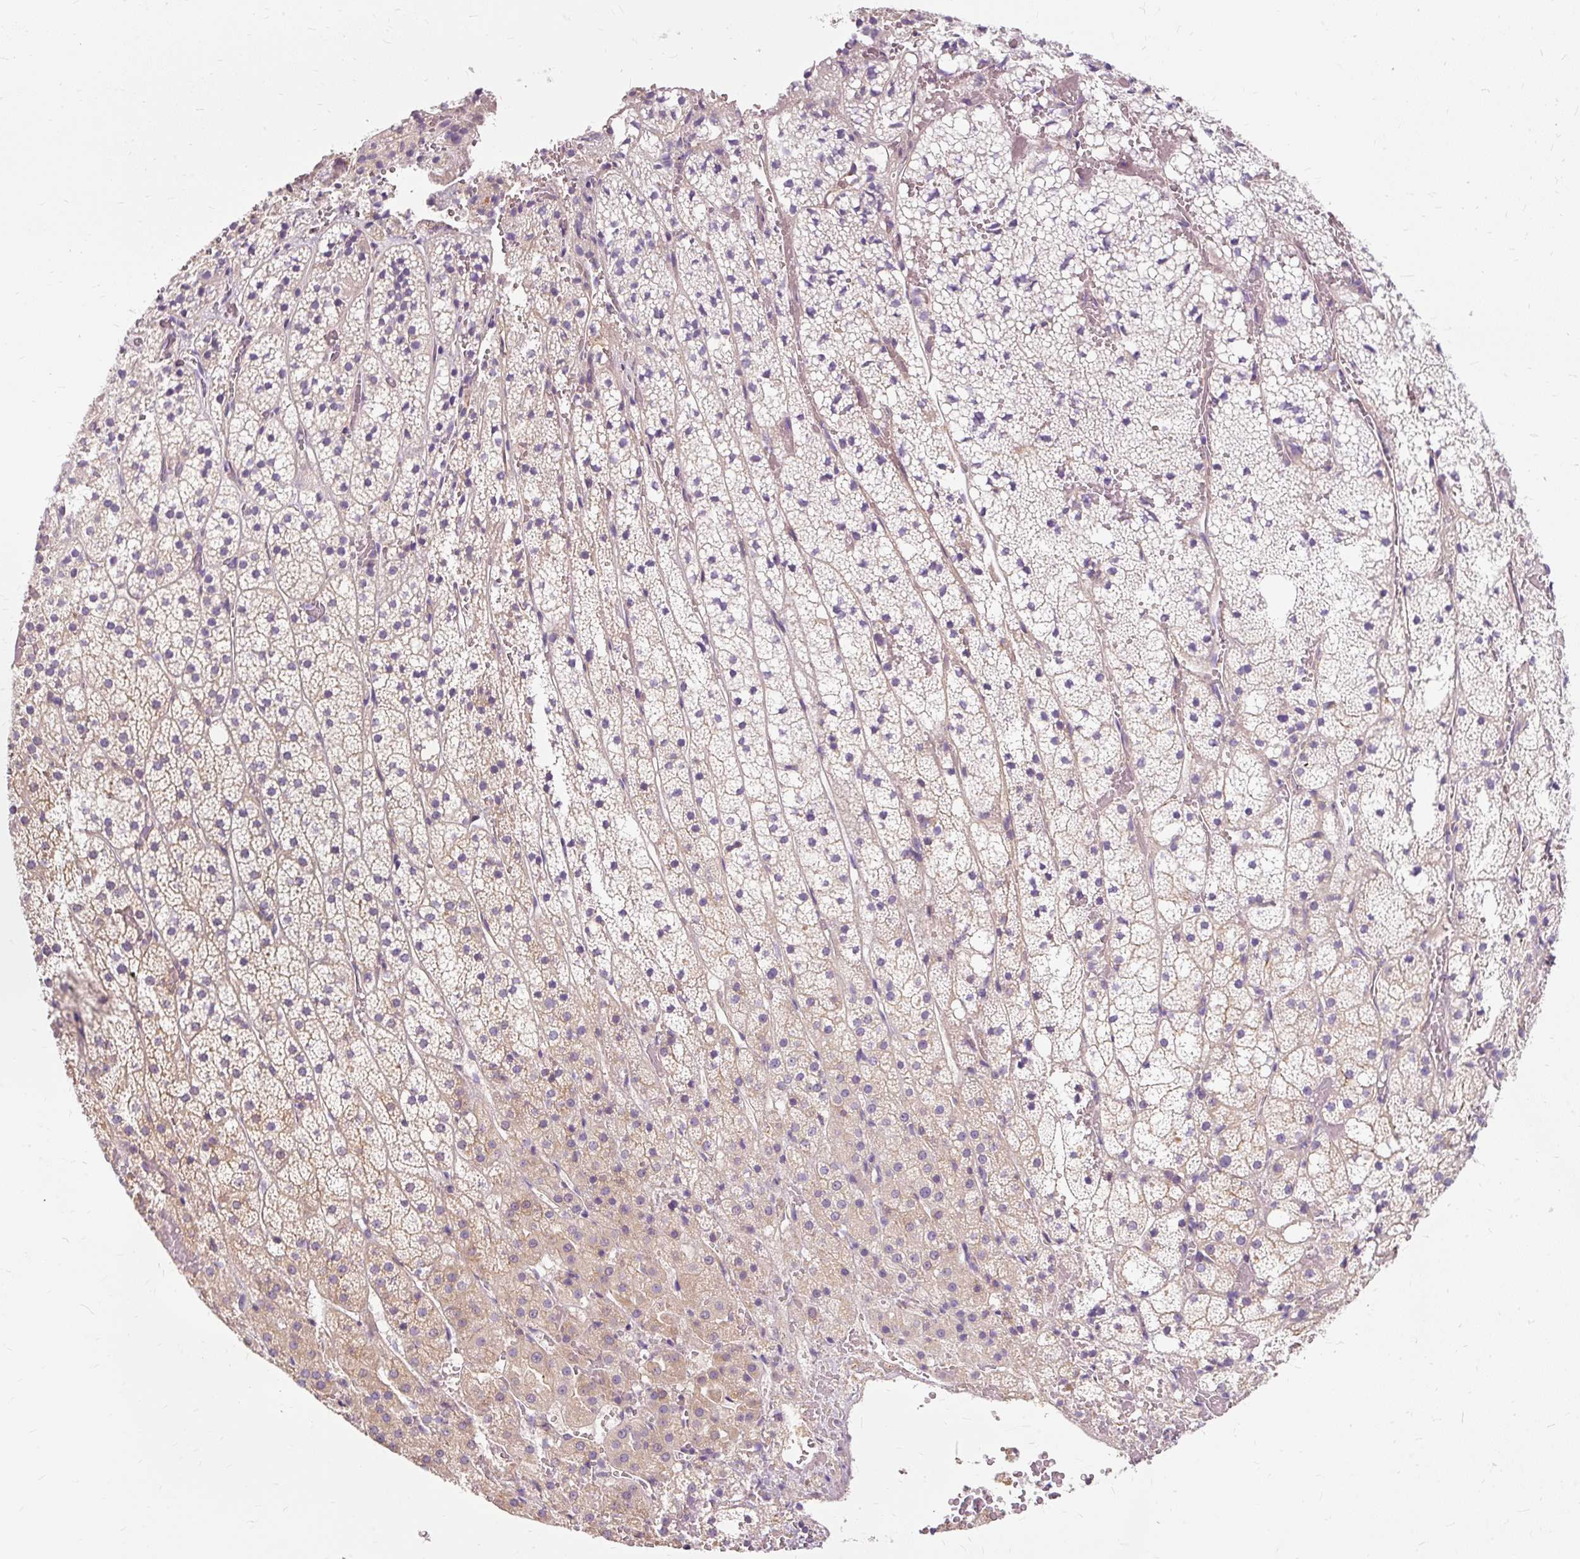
{"staining": {"intensity": "moderate", "quantity": "<25%", "location": "cytoplasmic/membranous"}, "tissue": "adrenal gland", "cell_type": "Glandular cells", "image_type": "normal", "snomed": [{"axis": "morphology", "description": "Normal tissue, NOS"}, {"axis": "topography", "description": "Adrenal gland"}], "caption": "DAB (3,3'-diaminobenzidine) immunohistochemical staining of benign human adrenal gland shows moderate cytoplasmic/membranous protein staining in approximately <25% of glandular cells. Using DAB (brown) and hematoxylin (blue) stains, captured at high magnification using brightfield microscopy.", "gene": "TSPAN8", "patient": {"sex": "male", "age": 53}}